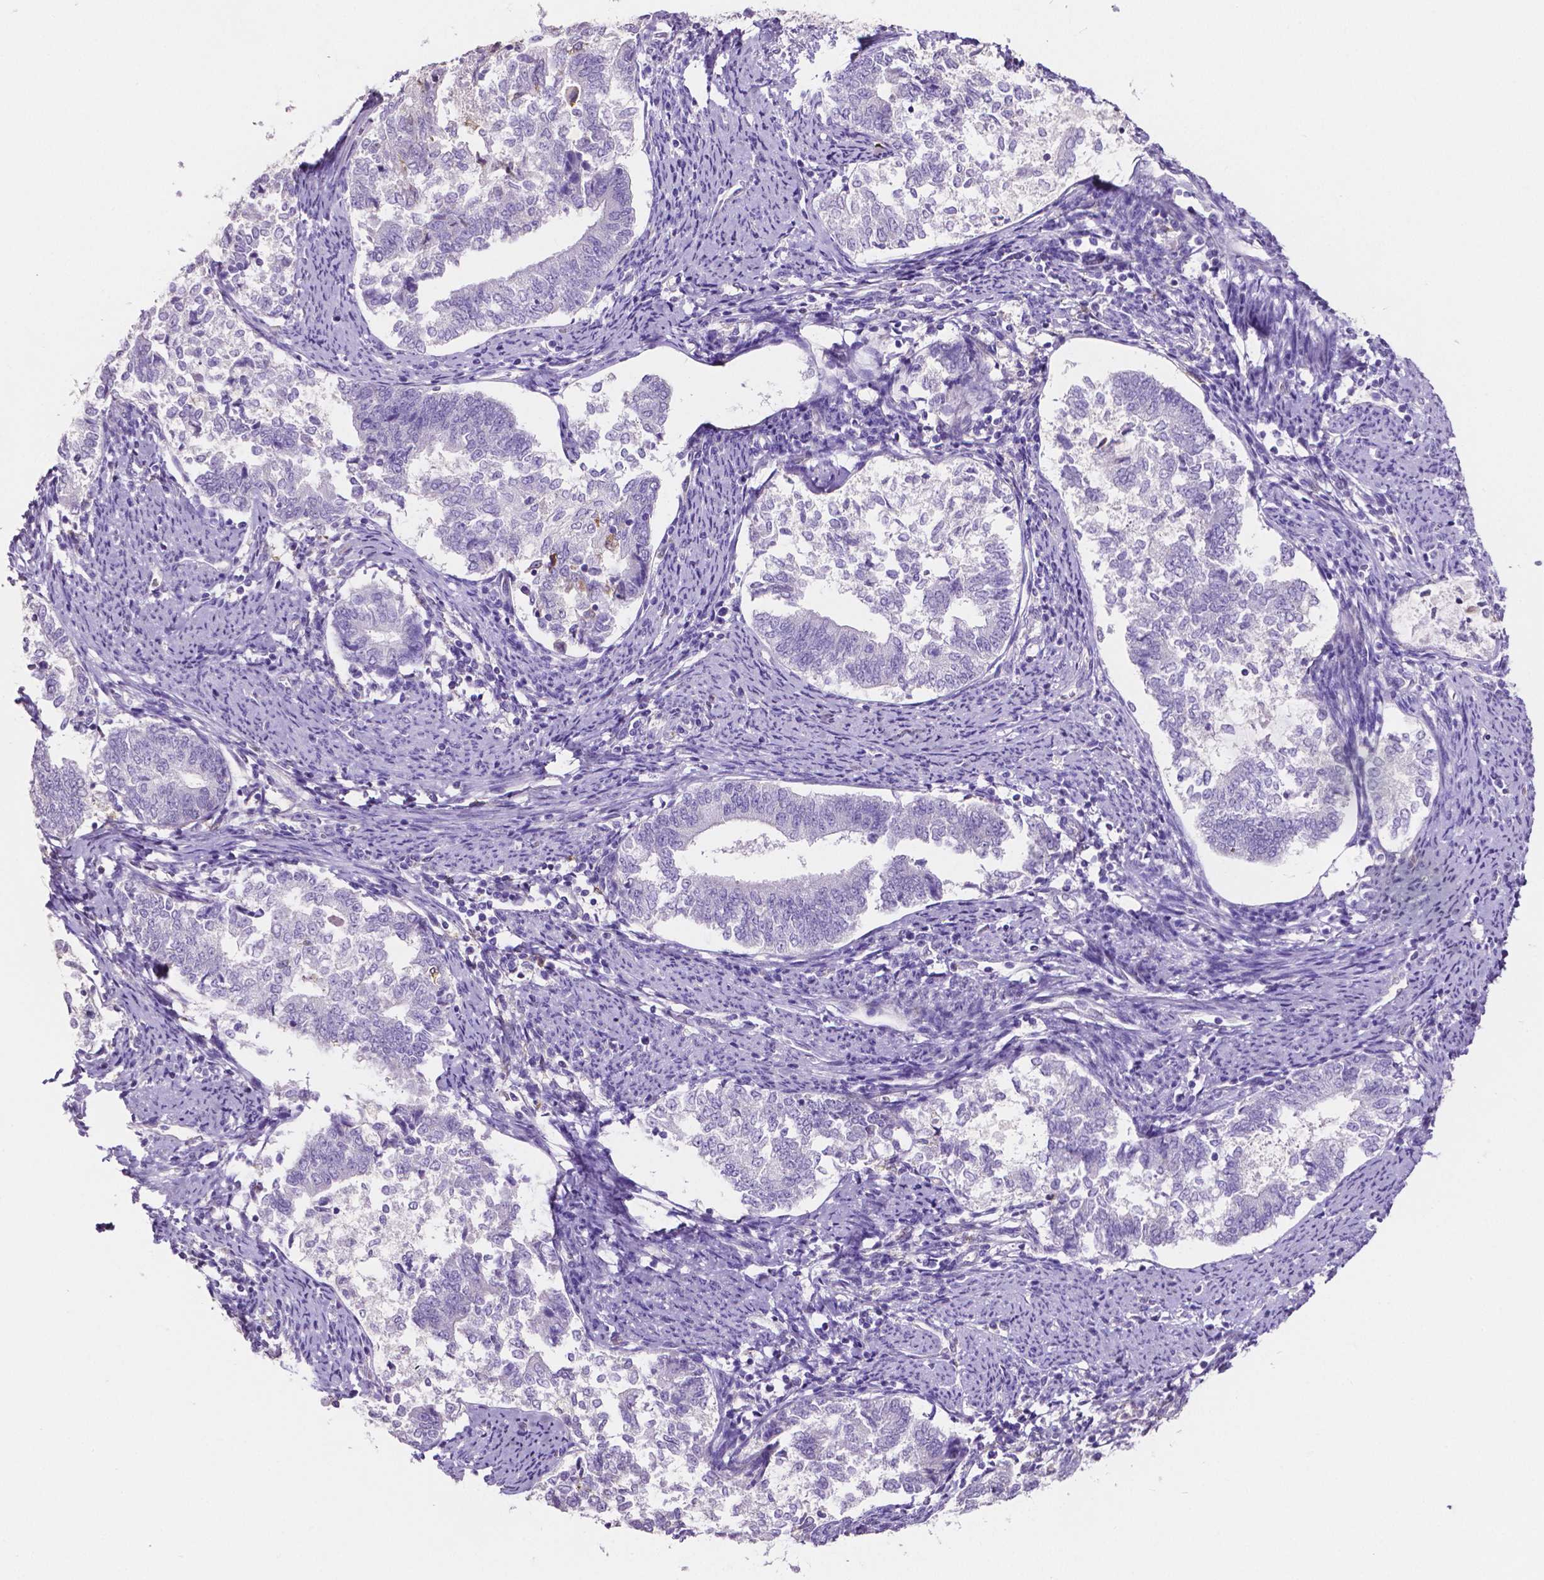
{"staining": {"intensity": "negative", "quantity": "none", "location": "none"}, "tissue": "endometrial cancer", "cell_type": "Tumor cells", "image_type": "cancer", "snomed": [{"axis": "morphology", "description": "Adenocarcinoma, NOS"}, {"axis": "topography", "description": "Endometrium"}], "caption": "IHC of human adenocarcinoma (endometrial) demonstrates no staining in tumor cells.", "gene": "MMP9", "patient": {"sex": "female", "age": 65}}